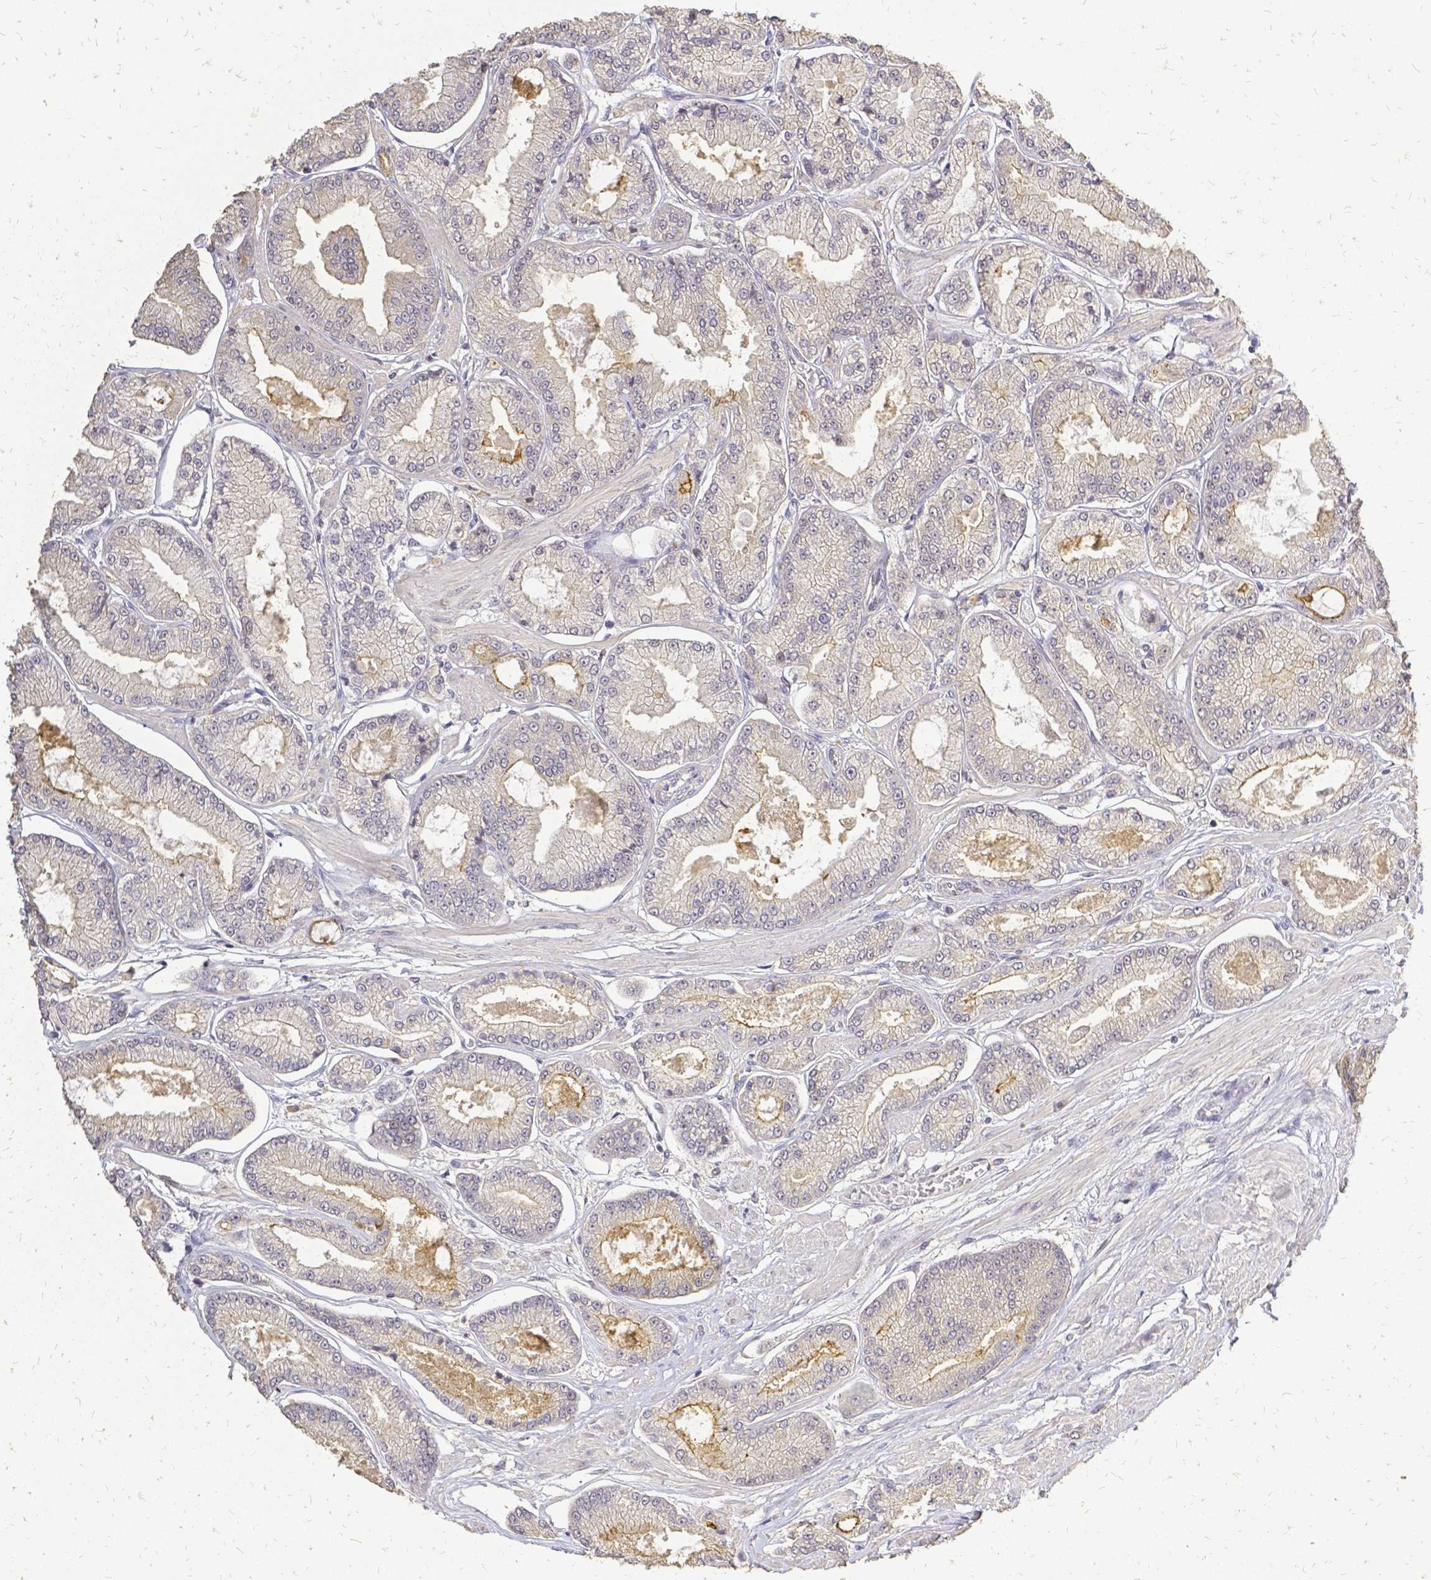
{"staining": {"intensity": "weak", "quantity": "25%-75%", "location": "cytoplasmic/membranous"}, "tissue": "prostate cancer", "cell_type": "Tumor cells", "image_type": "cancer", "snomed": [{"axis": "morphology", "description": "Adenocarcinoma, Low grade"}, {"axis": "topography", "description": "Prostate"}], "caption": "Immunohistochemical staining of prostate cancer (adenocarcinoma (low-grade)) demonstrates weak cytoplasmic/membranous protein expression in approximately 25%-75% of tumor cells.", "gene": "CIB1", "patient": {"sex": "male", "age": 55}}